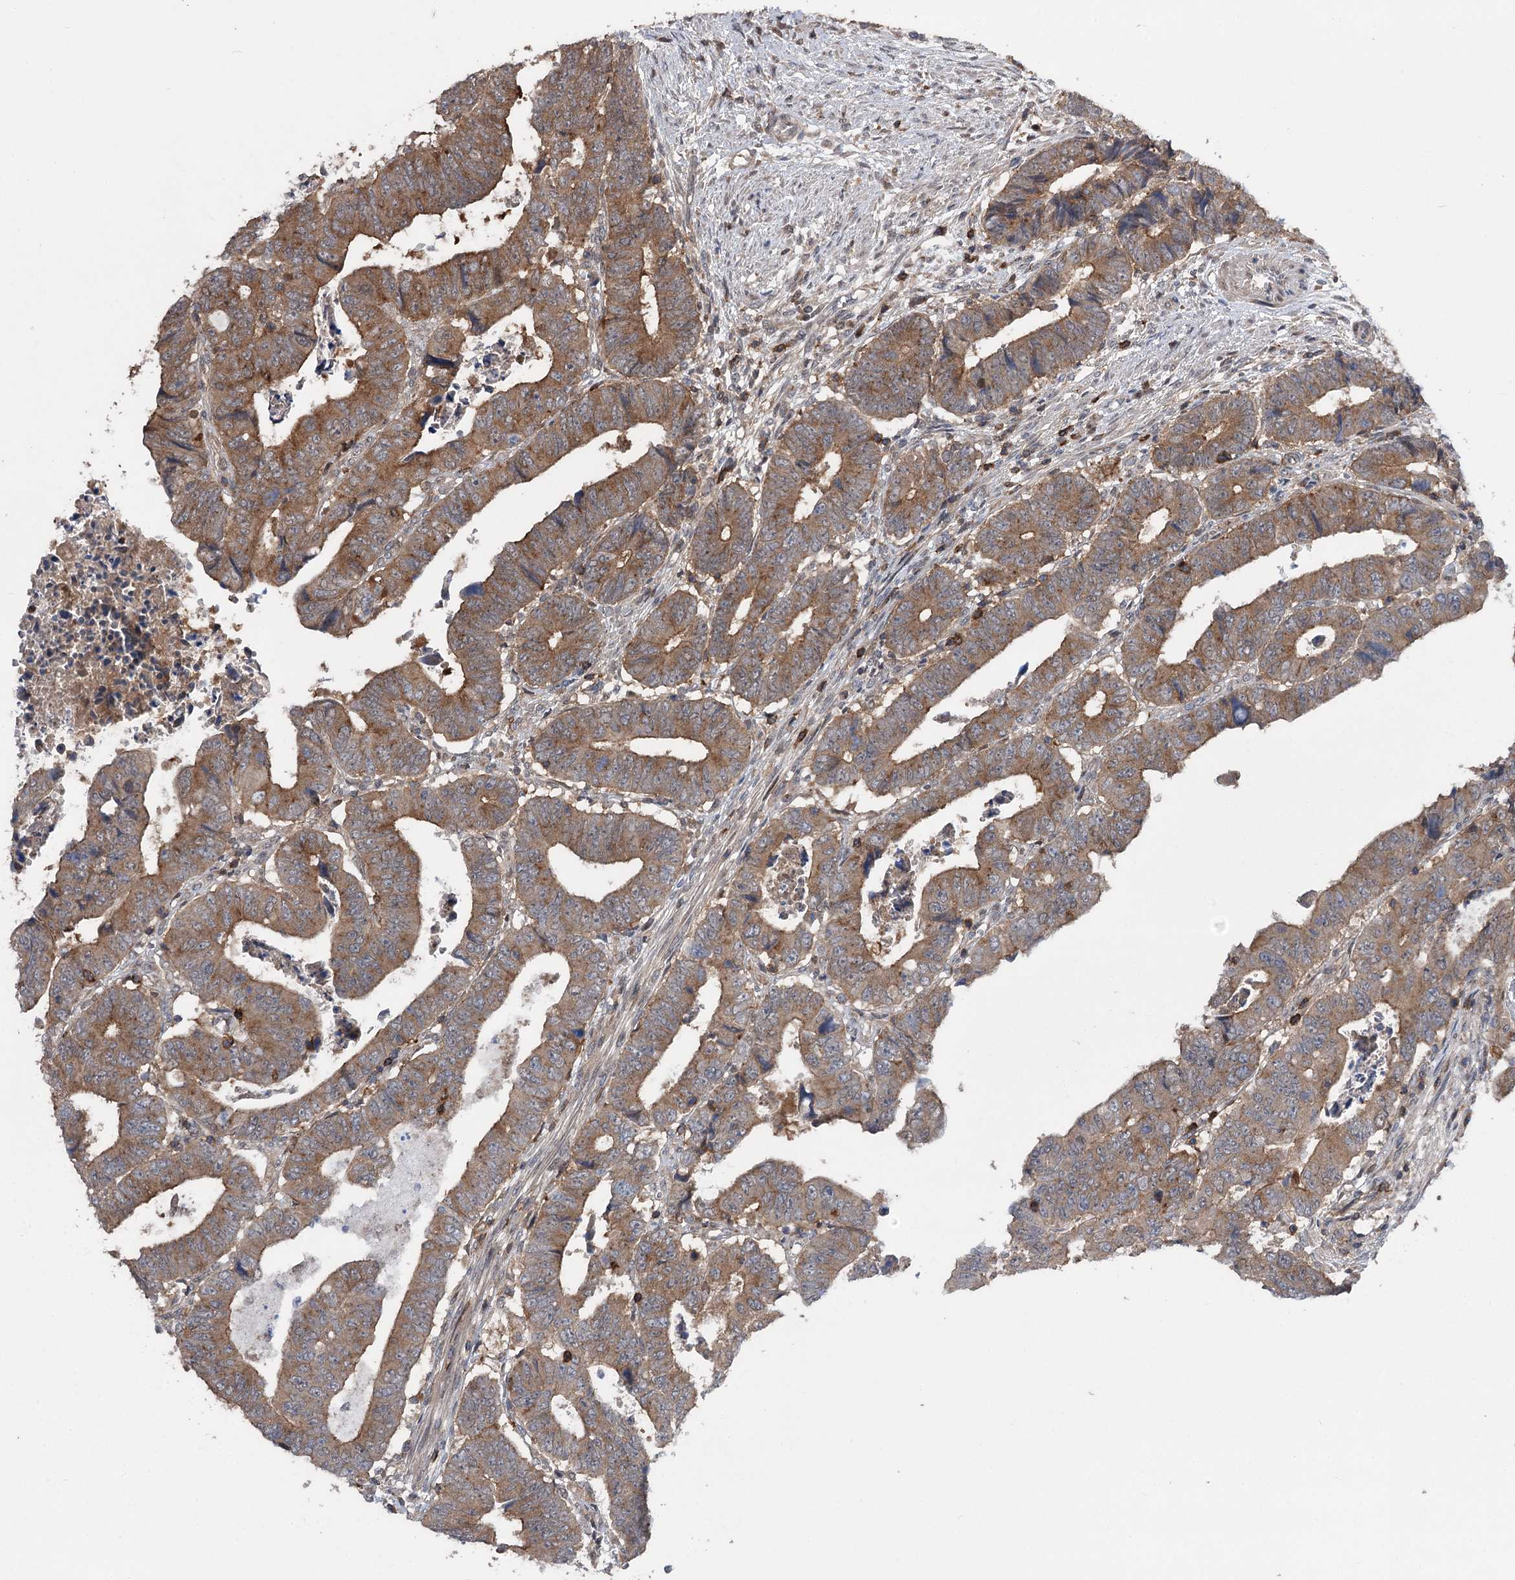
{"staining": {"intensity": "moderate", "quantity": ">75%", "location": "cytoplasmic/membranous"}, "tissue": "colorectal cancer", "cell_type": "Tumor cells", "image_type": "cancer", "snomed": [{"axis": "morphology", "description": "Normal tissue, NOS"}, {"axis": "morphology", "description": "Adenocarcinoma, NOS"}, {"axis": "topography", "description": "Rectum"}], "caption": "Immunohistochemical staining of human colorectal cancer (adenocarcinoma) shows medium levels of moderate cytoplasmic/membranous expression in about >75% of tumor cells. Ihc stains the protein in brown and the nuclei are stained blue.", "gene": "STX6", "patient": {"sex": "female", "age": 65}}